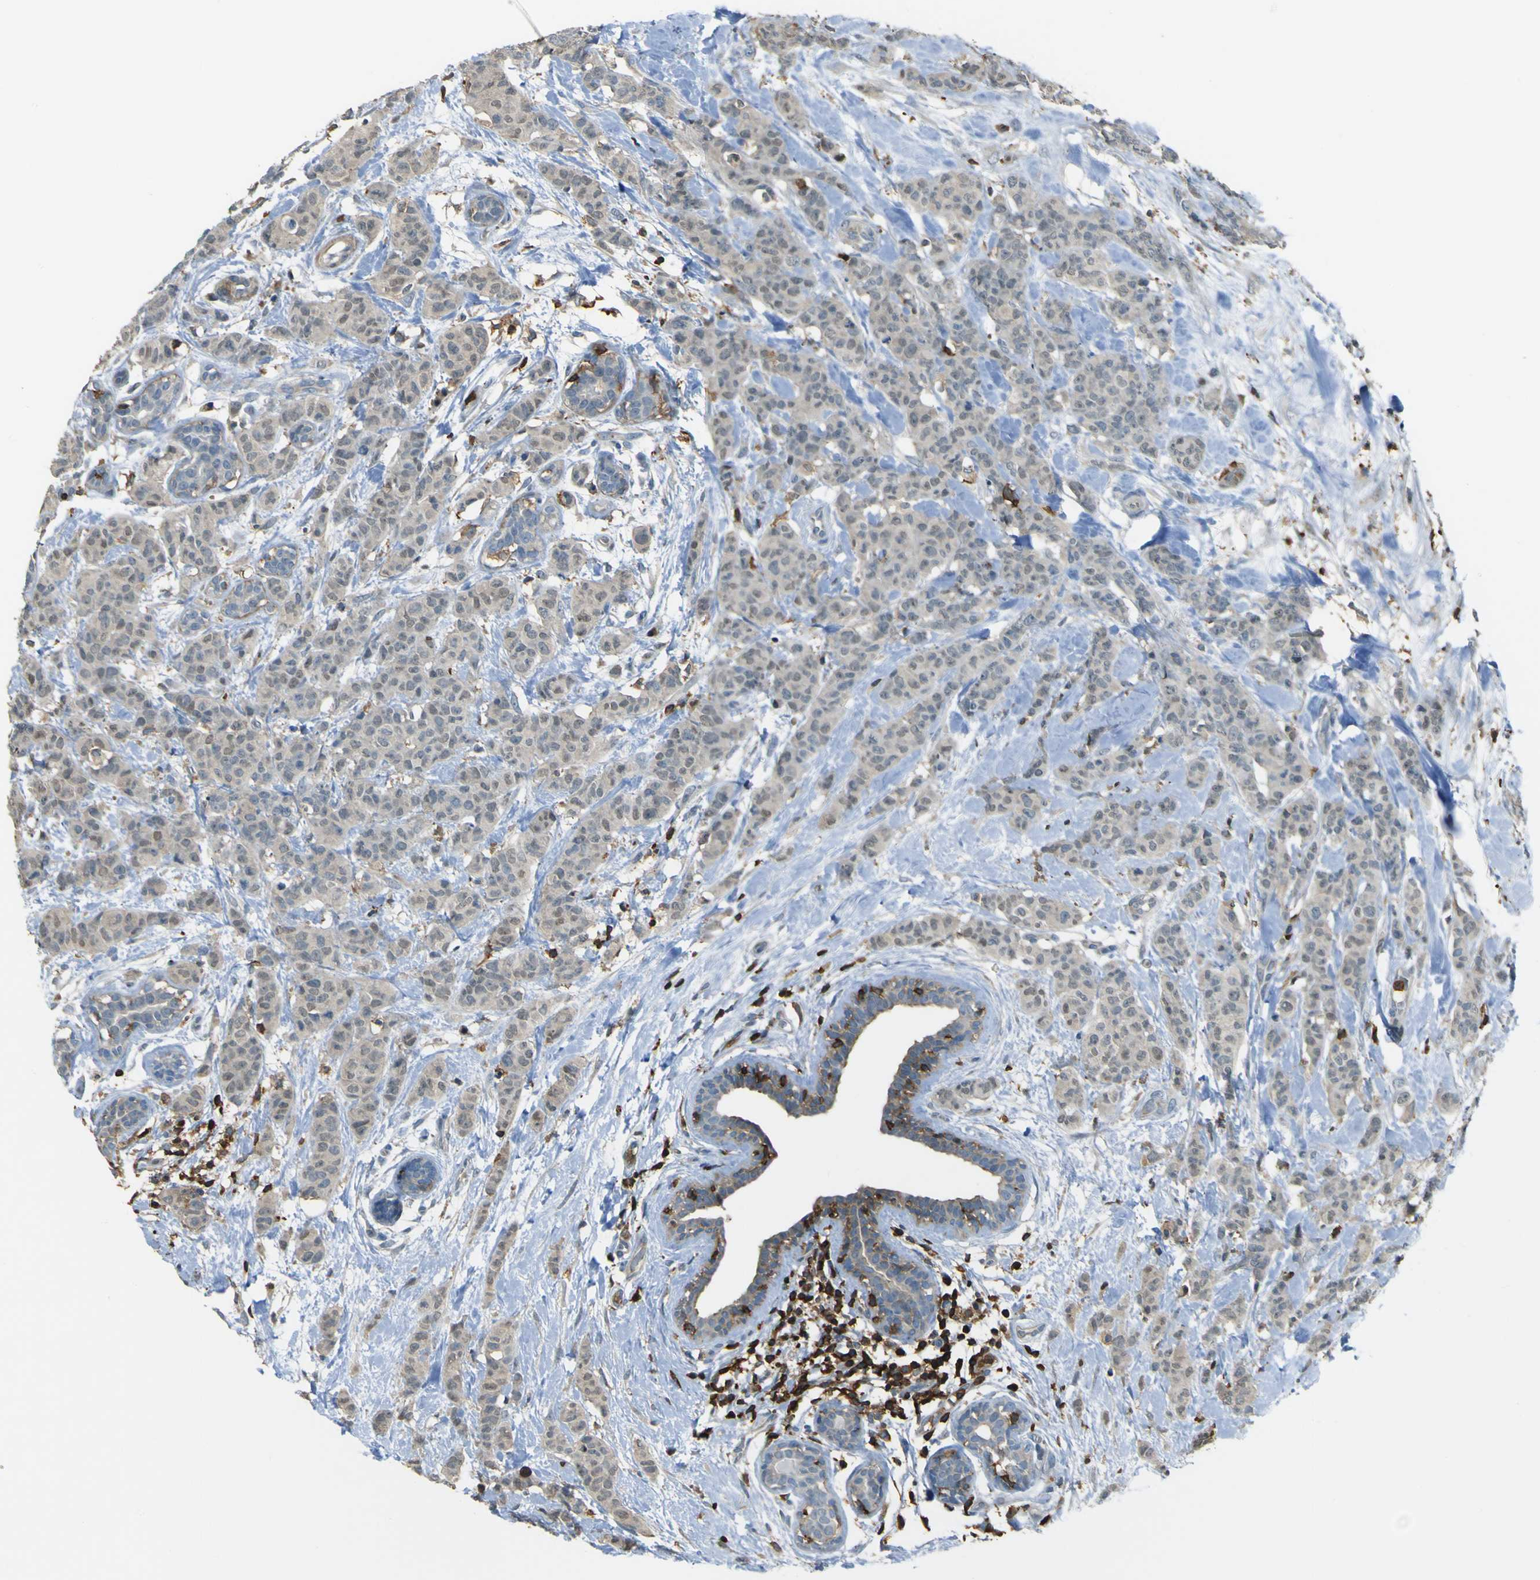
{"staining": {"intensity": "weak", "quantity": "<25%", "location": "cytoplasmic/membranous"}, "tissue": "breast cancer", "cell_type": "Tumor cells", "image_type": "cancer", "snomed": [{"axis": "morphology", "description": "Normal tissue, NOS"}, {"axis": "morphology", "description": "Duct carcinoma"}, {"axis": "topography", "description": "Breast"}], "caption": "High power microscopy image of an immunohistochemistry (IHC) photomicrograph of breast invasive ductal carcinoma, revealing no significant staining in tumor cells.", "gene": "PCDHB5", "patient": {"sex": "female", "age": 40}}